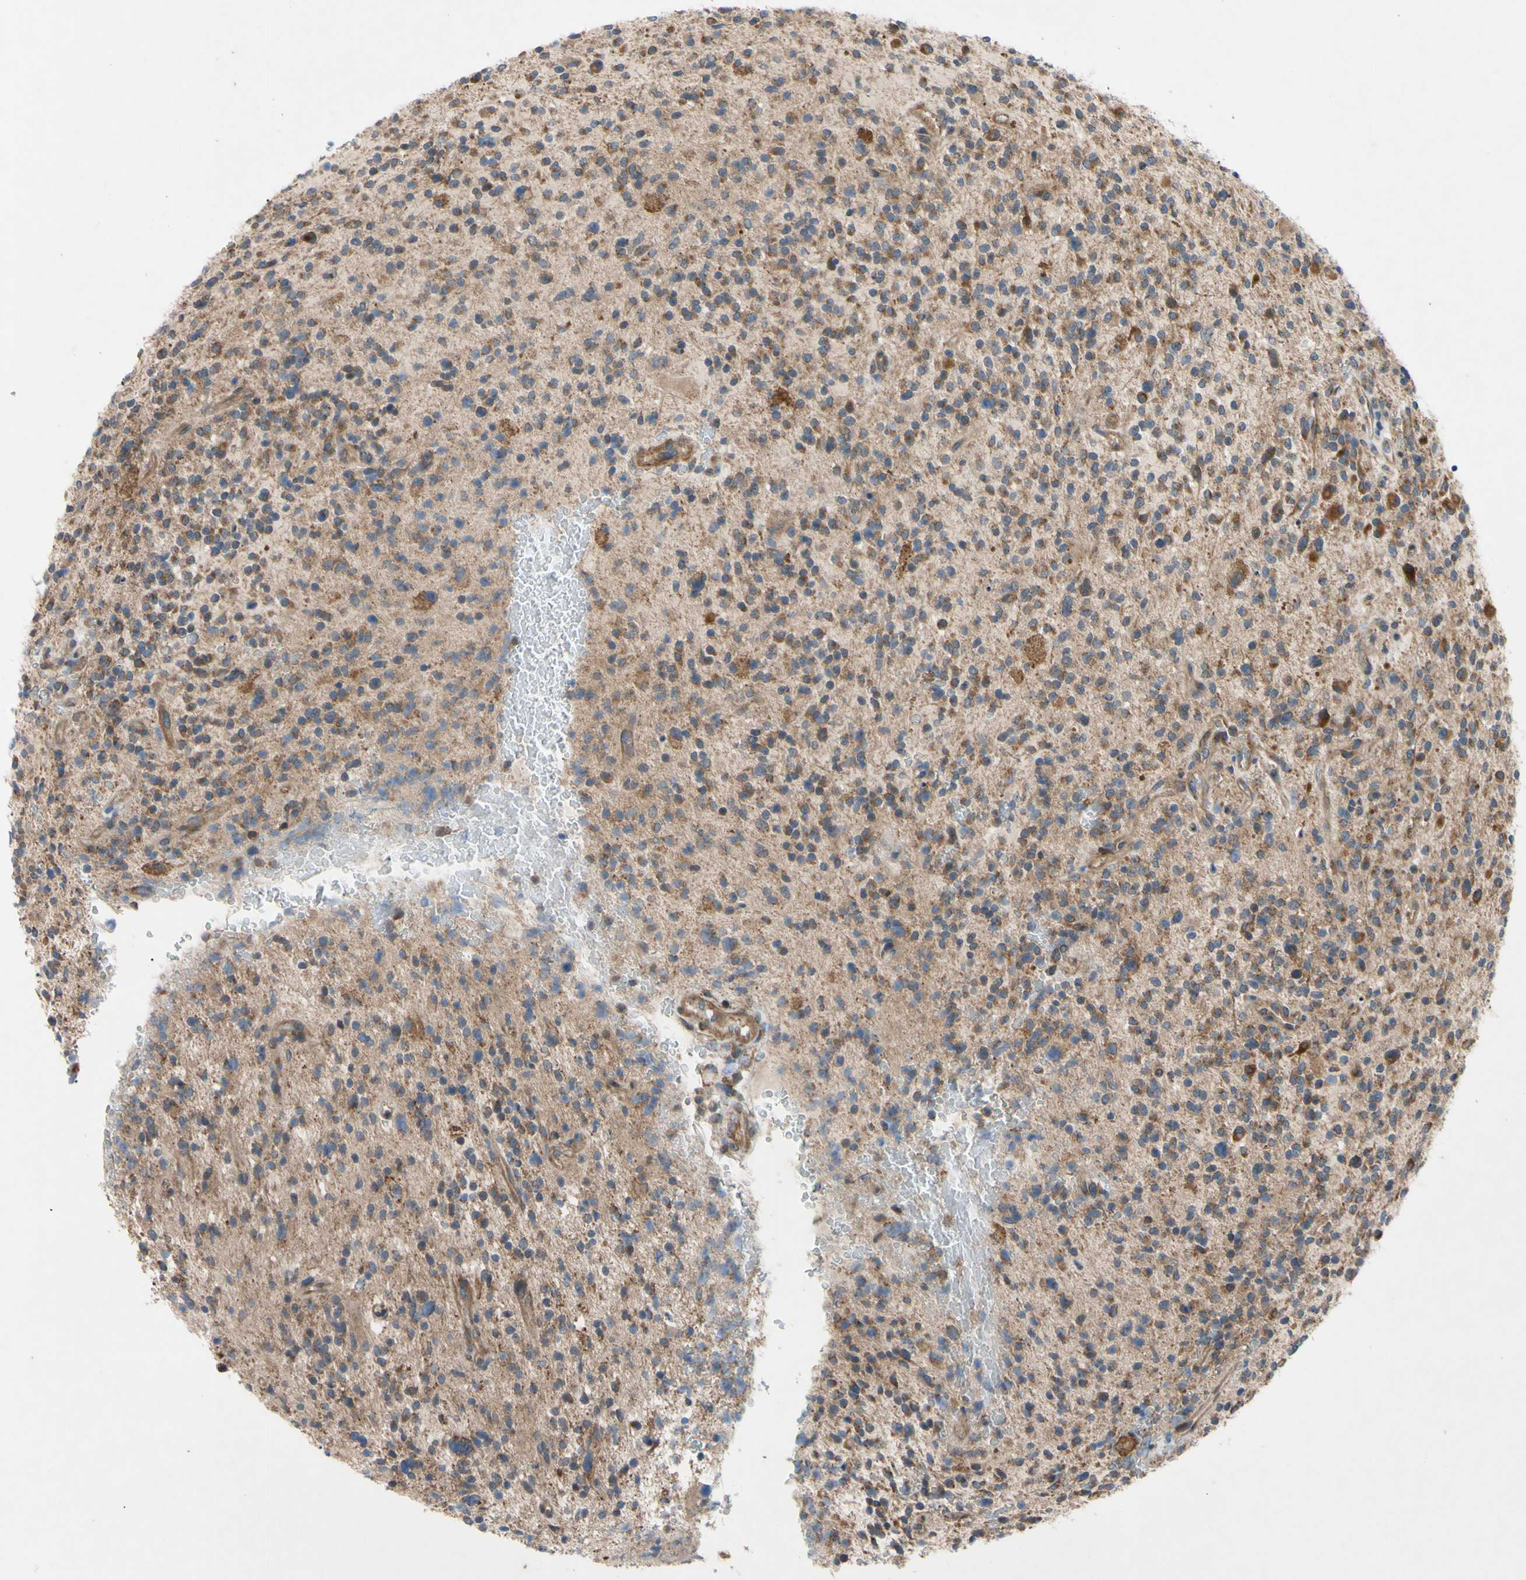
{"staining": {"intensity": "moderate", "quantity": ">75%", "location": "cytoplasmic/membranous"}, "tissue": "glioma", "cell_type": "Tumor cells", "image_type": "cancer", "snomed": [{"axis": "morphology", "description": "Glioma, malignant, High grade"}, {"axis": "topography", "description": "Brain"}], "caption": "Malignant high-grade glioma stained with DAB IHC demonstrates medium levels of moderate cytoplasmic/membranous expression in about >75% of tumor cells.", "gene": "SVIL", "patient": {"sex": "male", "age": 48}}